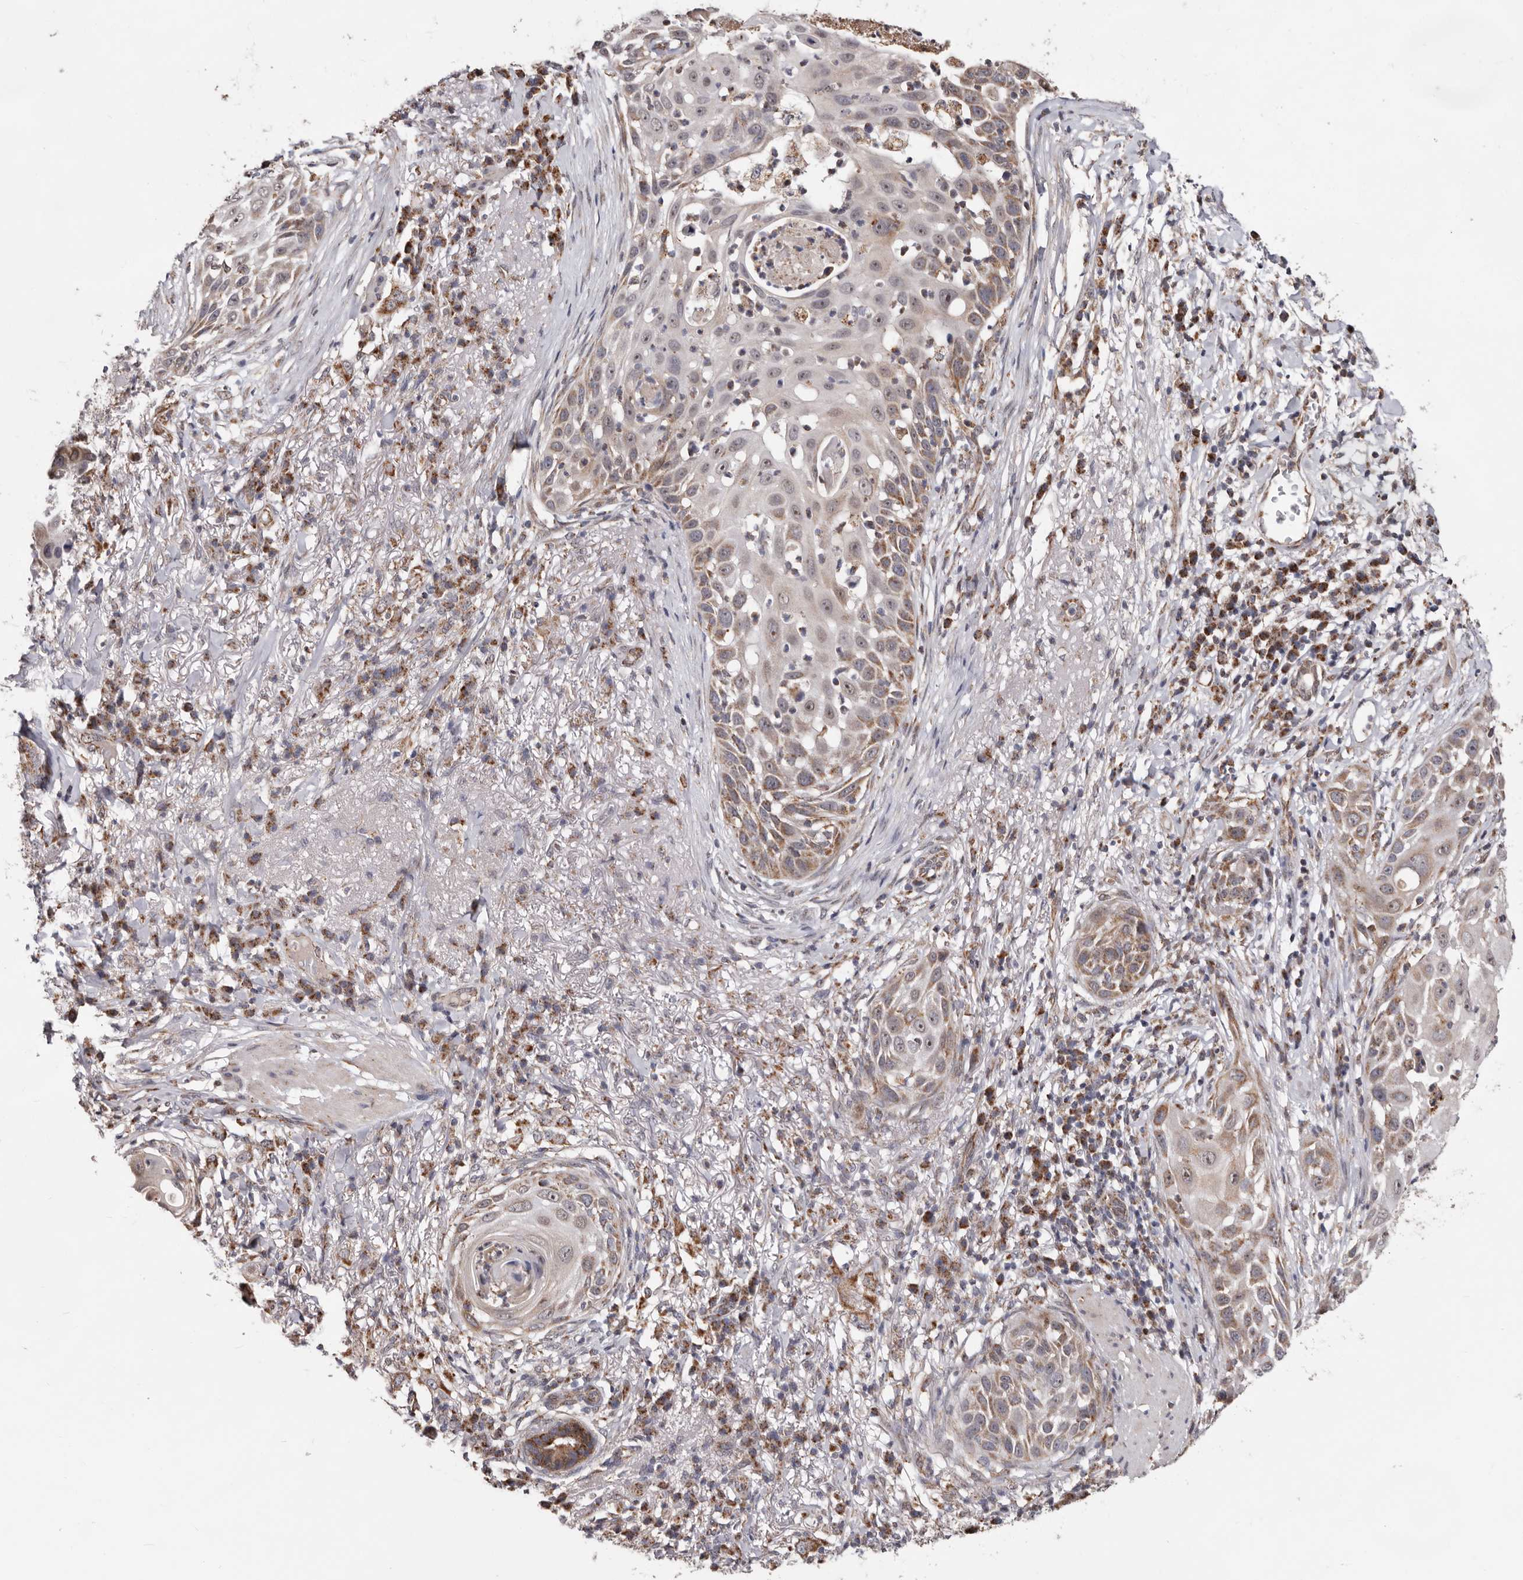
{"staining": {"intensity": "weak", "quantity": "<25%", "location": "cytoplasmic/membranous"}, "tissue": "skin cancer", "cell_type": "Tumor cells", "image_type": "cancer", "snomed": [{"axis": "morphology", "description": "Squamous cell carcinoma, NOS"}, {"axis": "topography", "description": "Skin"}], "caption": "Photomicrograph shows no protein expression in tumor cells of squamous cell carcinoma (skin) tissue.", "gene": "MRPL18", "patient": {"sex": "female", "age": 44}}